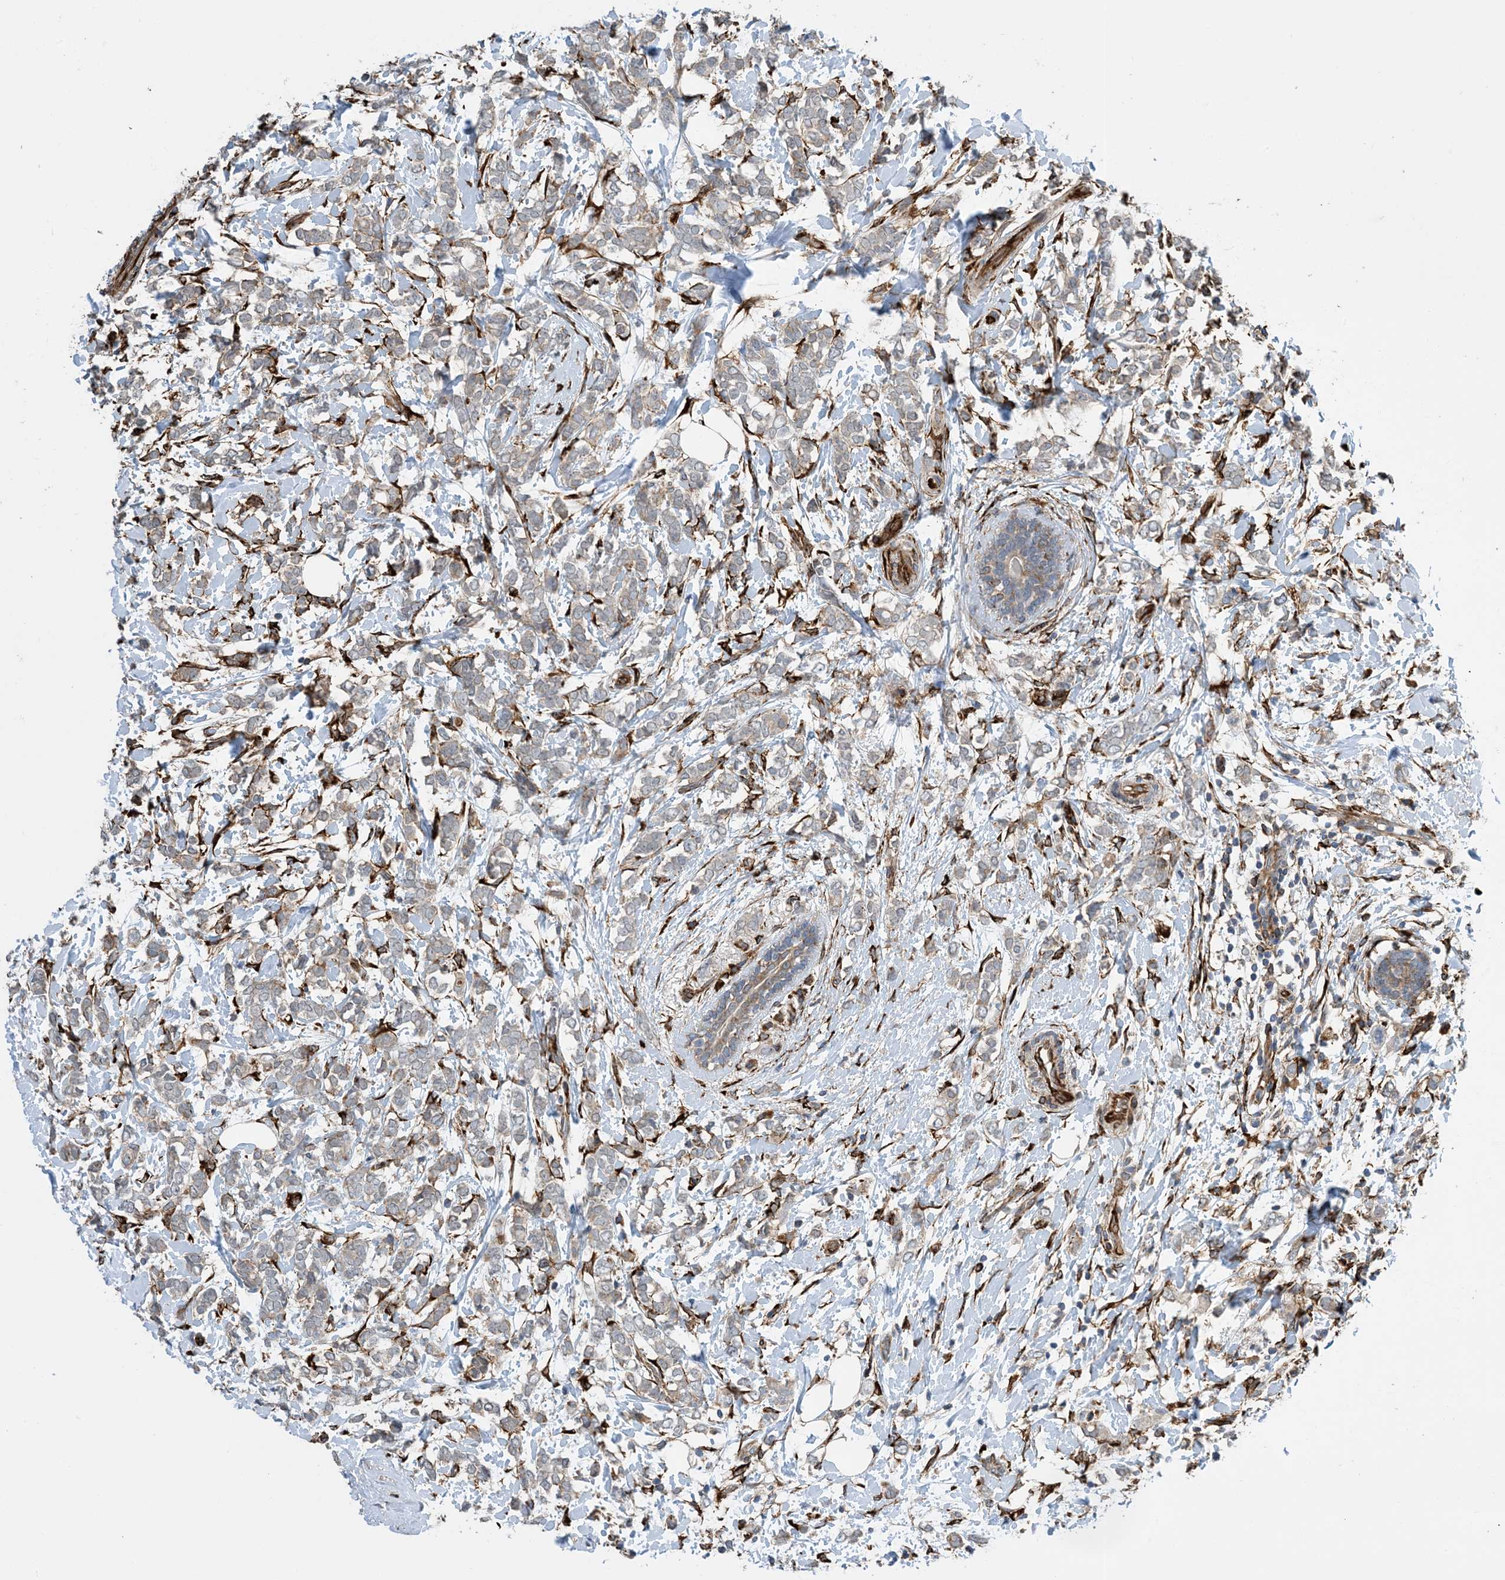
{"staining": {"intensity": "negative", "quantity": "none", "location": "none"}, "tissue": "breast cancer", "cell_type": "Tumor cells", "image_type": "cancer", "snomed": [{"axis": "morphology", "description": "Normal tissue, NOS"}, {"axis": "morphology", "description": "Lobular carcinoma"}, {"axis": "topography", "description": "Breast"}], "caption": "Breast cancer (lobular carcinoma) was stained to show a protein in brown. There is no significant expression in tumor cells.", "gene": "ZBTB45", "patient": {"sex": "female", "age": 47}}